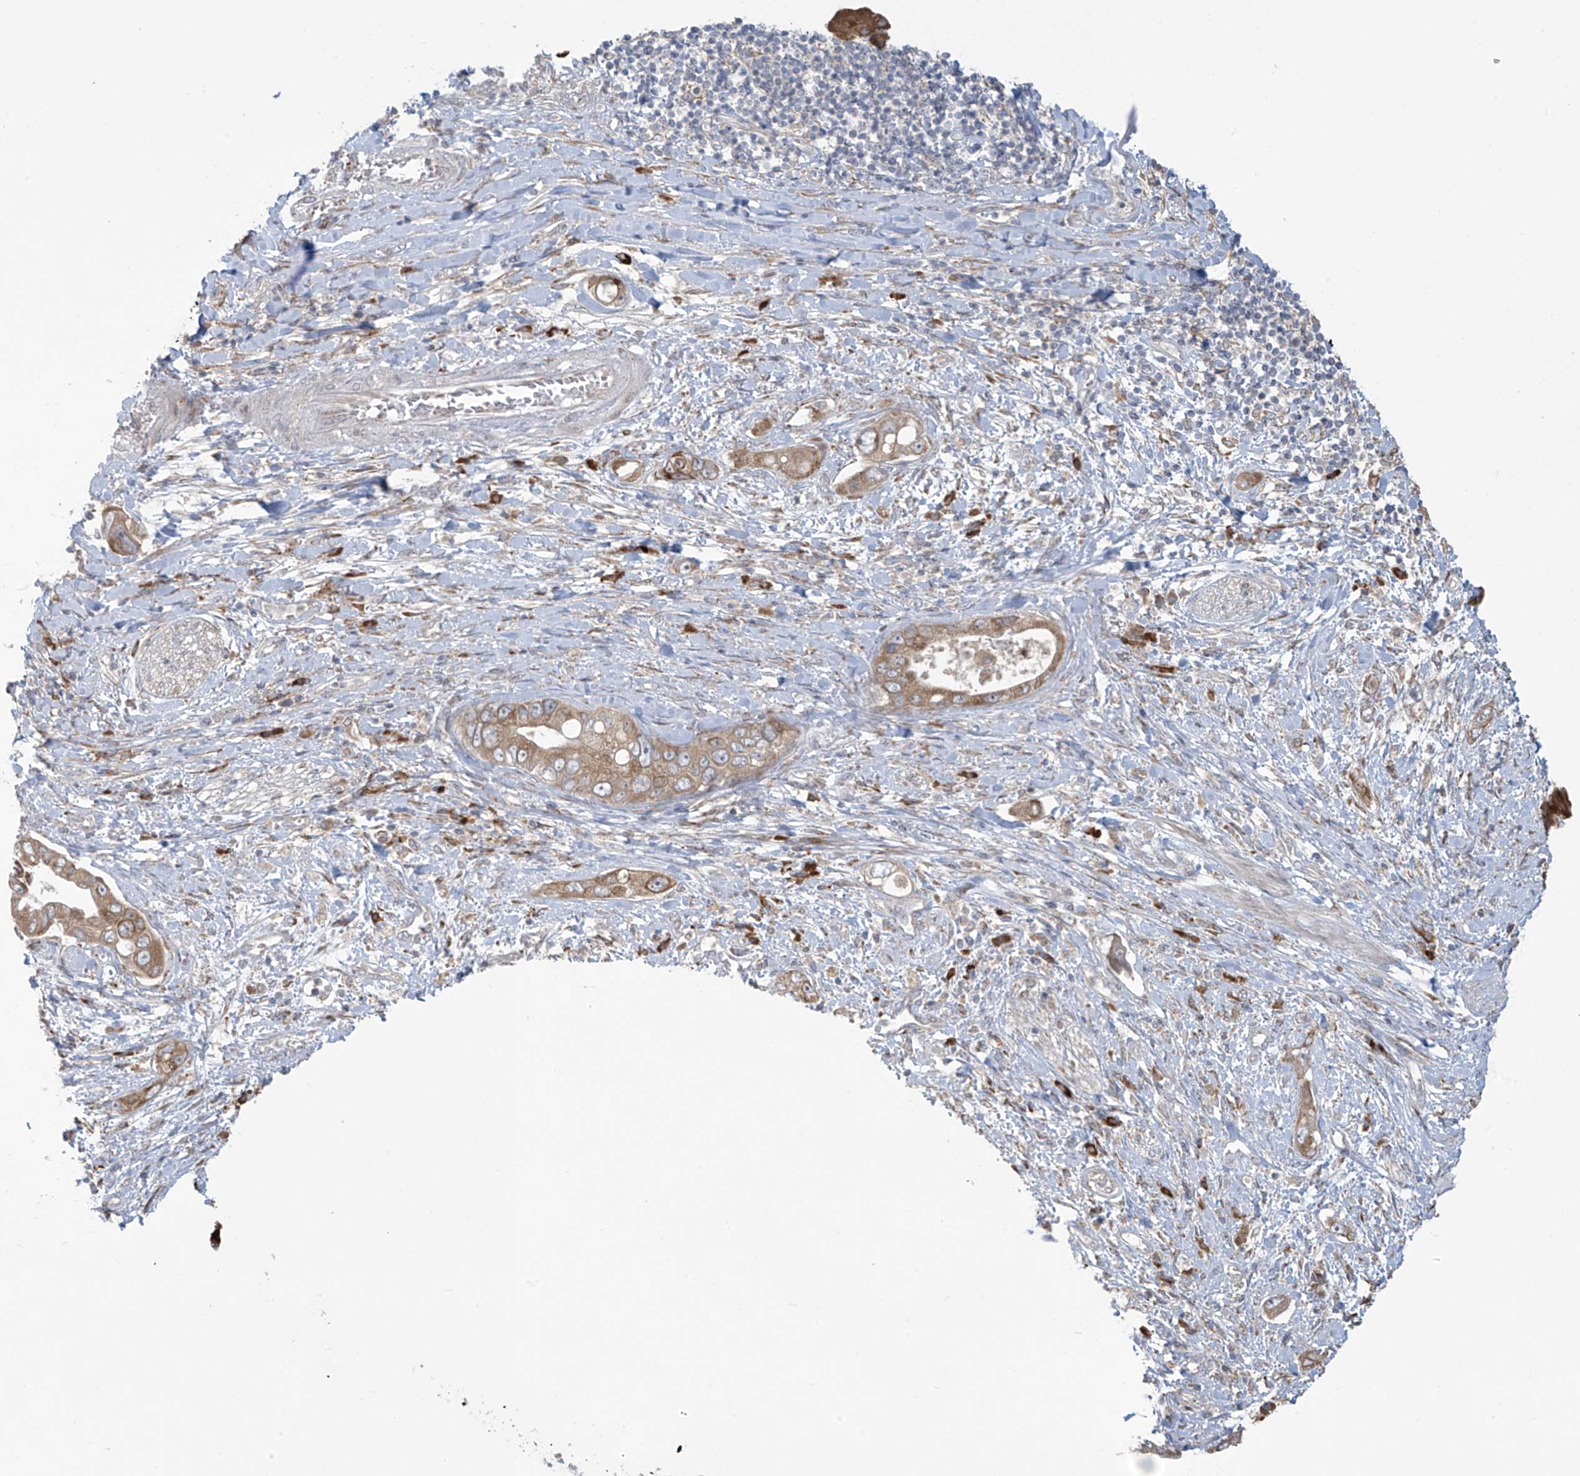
{"staining": {"intensity": "moderate", "quantity": ">75%", "location": "cytoplasmic/membranous"}, "tissue": "pancreatic cancer", "cell_type": "Tumor cells", "image_type": "cancer", "snomed": [{"axis": "morphology", "description": "Inflammation, NOS"}, {"axis": "morphology", "description": "Adenocarcinoma, NOS"}, {"axis": "topography", "description": "Pancreas"}], "caption": "Pancreatic cancer (adenocarcinoma) stained with DAB immunohistochemistry demonstrates medium levels of moderate cytoplasmic/membranous positivity in approximately >75% of tumor cells. (DAB IHC, brown staining for protein, blue staining for nuclei).", "gene": "PPAT", "patient": {"sex": "female", "age": 56}}